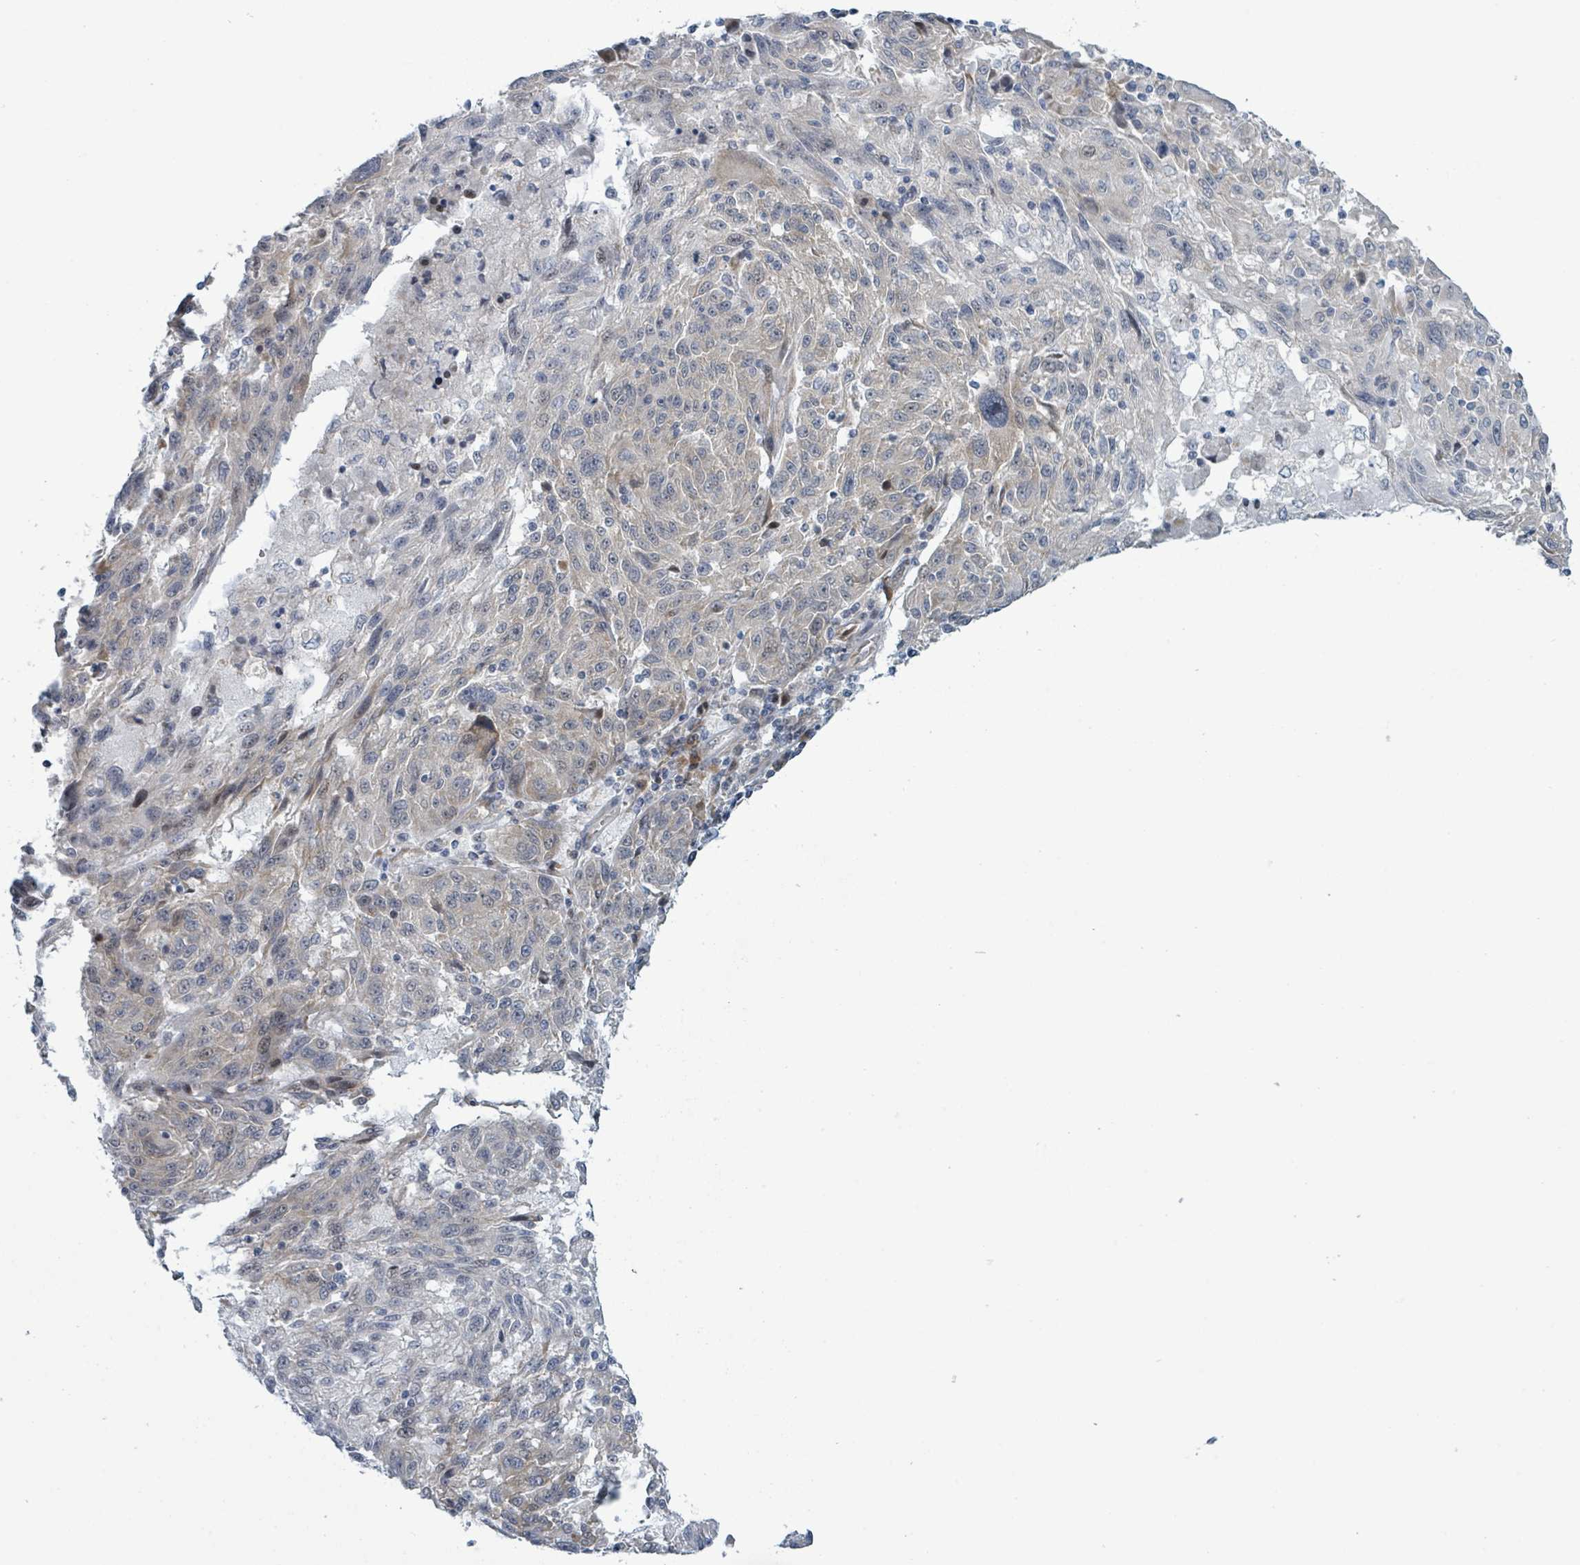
{"staining": {"intensity": "weak", "quantity": "<25%", "location": "cytoplasmic/membranous"}, "tissue": "melanoma", "cell_type": "Tumor cells", "image_type": "cancer", "snomed": [{"axis": "morphology", "description": "Malignant melanoma, NOS"}, {"axis": "topography", "description": "Skin"}], "caption": "Tumor cells are negative for brown protein staining in malignant melanoma.", "gene": "RPL32", "patient": {"sex": "male", "age": 53}}